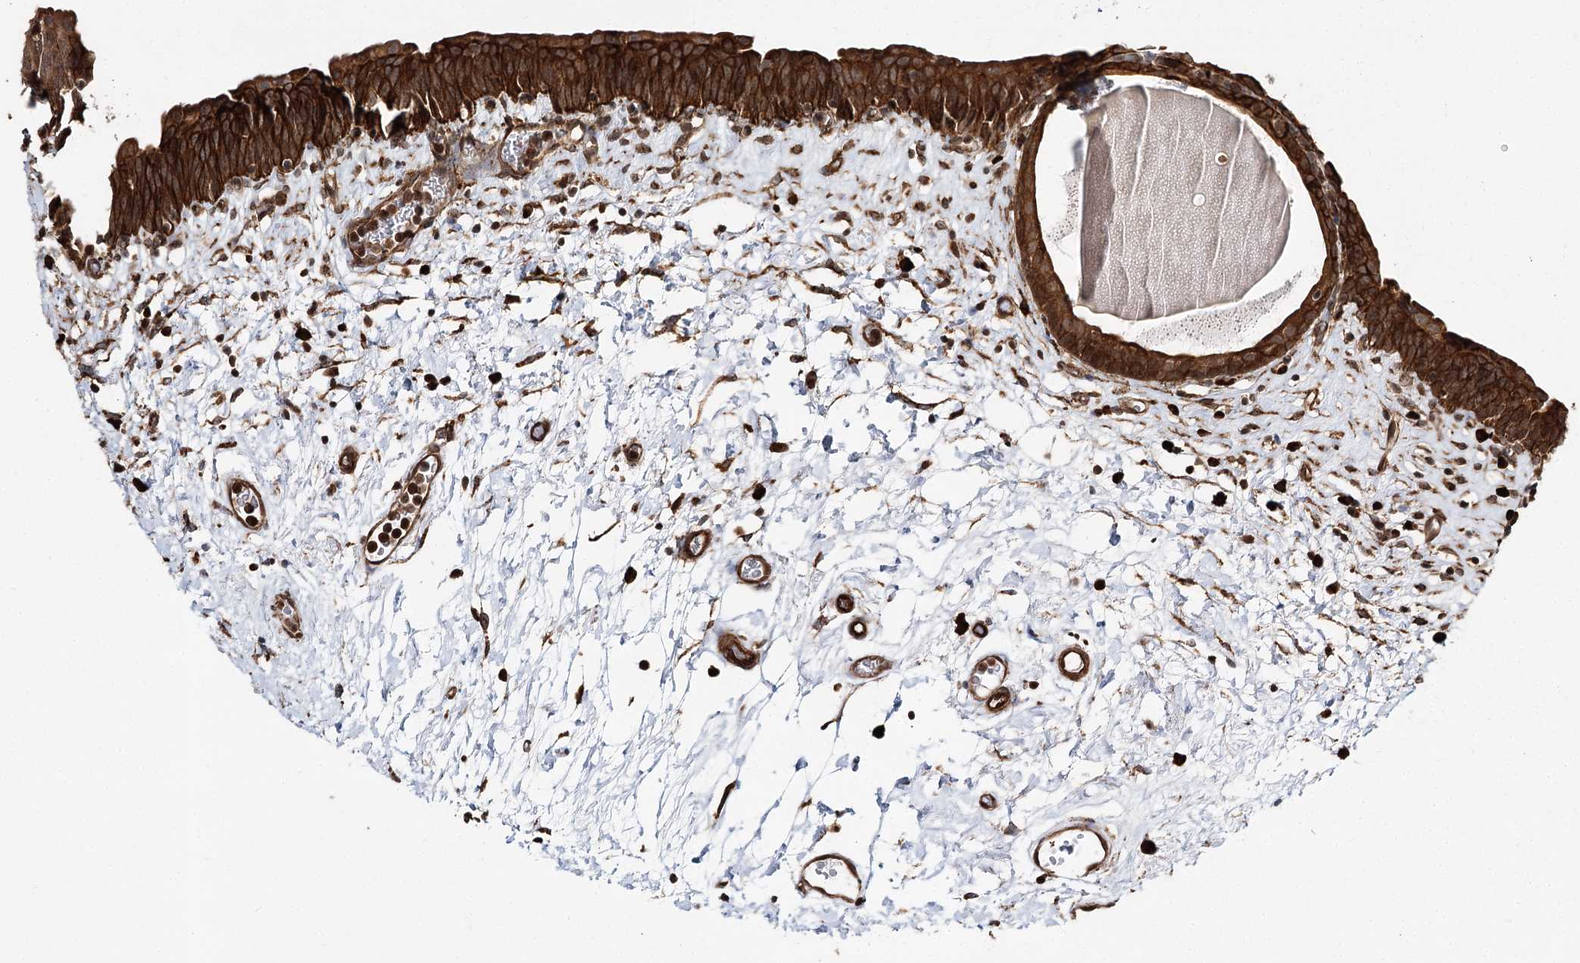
{"staining": {"intensity": "strong", "quantity": ">75%", "location": "cytoplasmic/membranous,nuclear"}, "tissue": "urinary bladder", "cell_type": "Urothelial cells", "image_type": "normal", "snomed": [{"axis": "morphology", "description": "Normal tissue, NOS"}, {"axis": "topography", "description": "Urinary bladder"}], "caption": "Immunohistochemical staining of normal human urinary bladder exhibits strong cytoplasmic/membranous,nuclear protein staining in approximately >75% of urothelial cells. (brown staining indicates protein expression, while blue staining denotes nuclei).", "gene": "DNAJB14", "patient": {"sex": "male", "age": 83}}